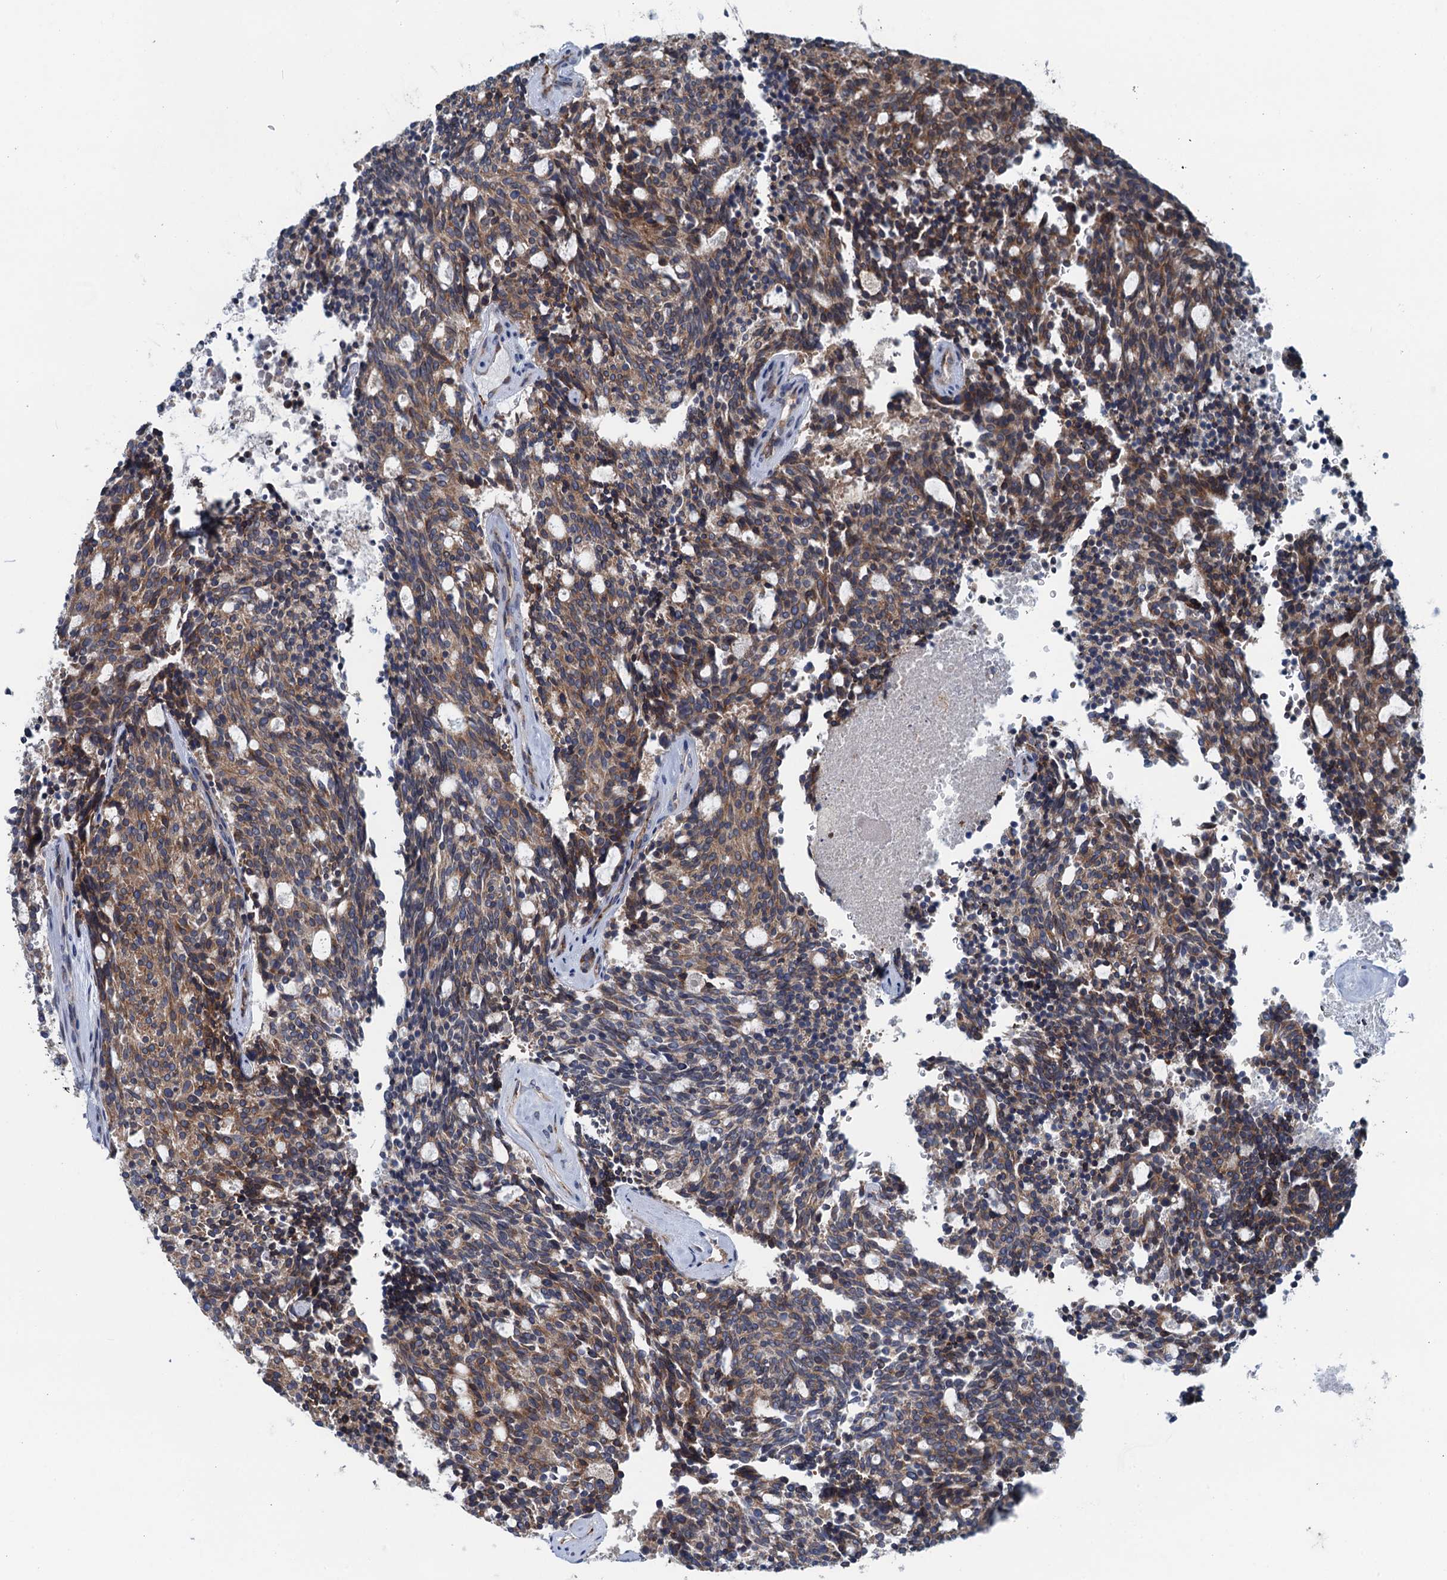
{"staining": {"intensity": "moderate", "quantity": ">75%", "location": "cytoplasmic/membranous"}, "tissue": "carcinoid", "cell_type": "Tumor cells", "image_type": "cancer", "snomed": [{"axis": "morphology", "description": "Carcinoid, malignant, NOS"}, {"axis": "topography", "description": "Pancreas"}], "caption": "Brown immunohistochemical staining in carcinoid demonstrates moderate cytoplasmic/membranous positivity in approximately >75% of tumor cells.", "gene": "MYDGF", "patient": {"sex": "female", "age": 54}}